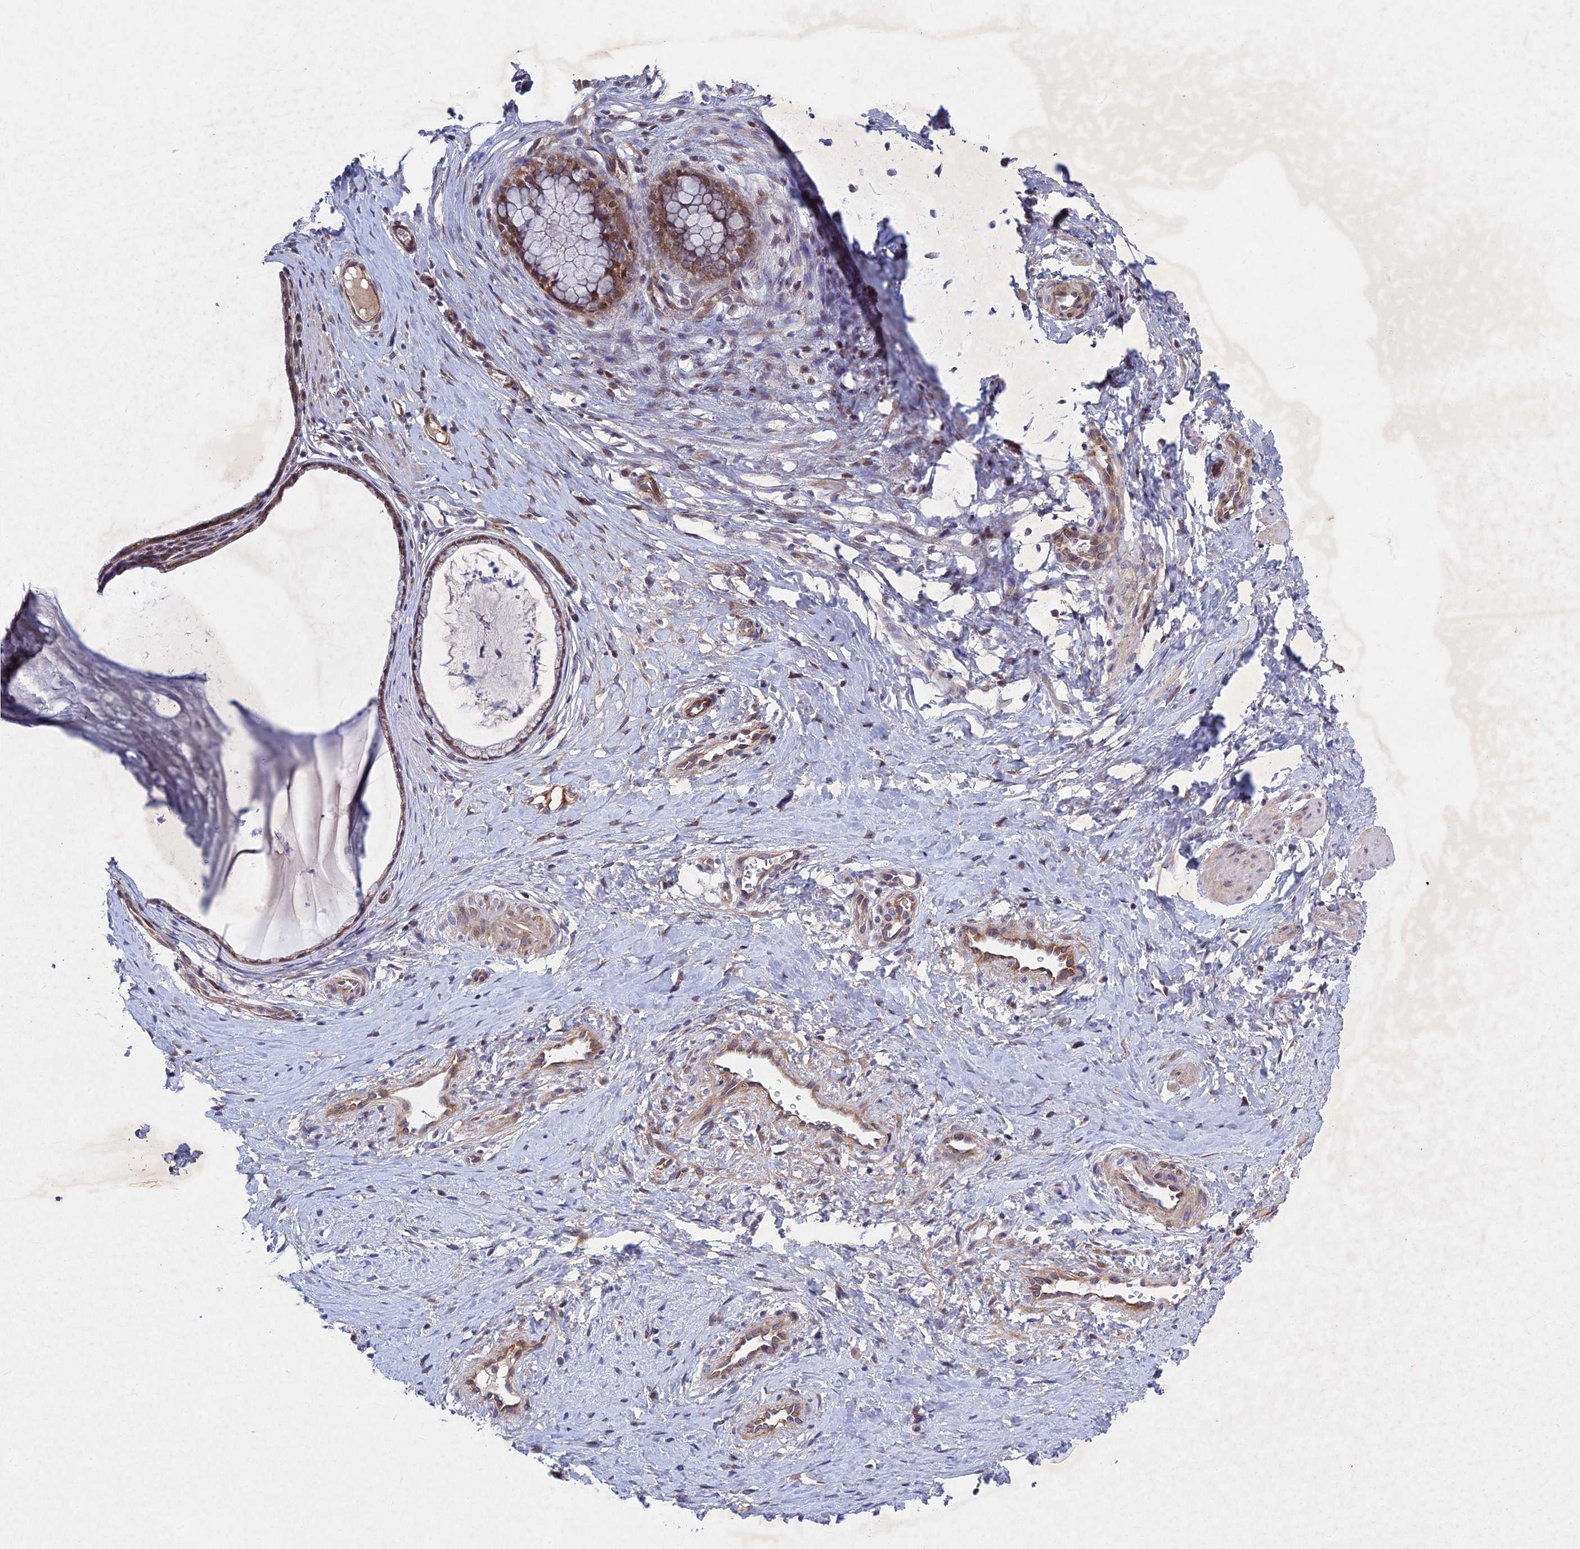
{"staining": {"intensity": "moderate", "quantity": "<25%", "location": "cytoplasmic/membranous,nuclear"}, "tissue": "cervix", "cell_type": "Glandular cells", "image_type": "normal", "snomed": [{"axis": "morphology", "description": "Normal tissue, NOS"}, {"axis": "topography", "description": "Cervix"}], "caption": "This is an image of IHC staining of normal cervix, which shows moderate positivity in the cytoplasmic/membranous,nuclear of glandular cells.", "gene": "PTHLH", "patient": {"sex": "female", "age": 36}}